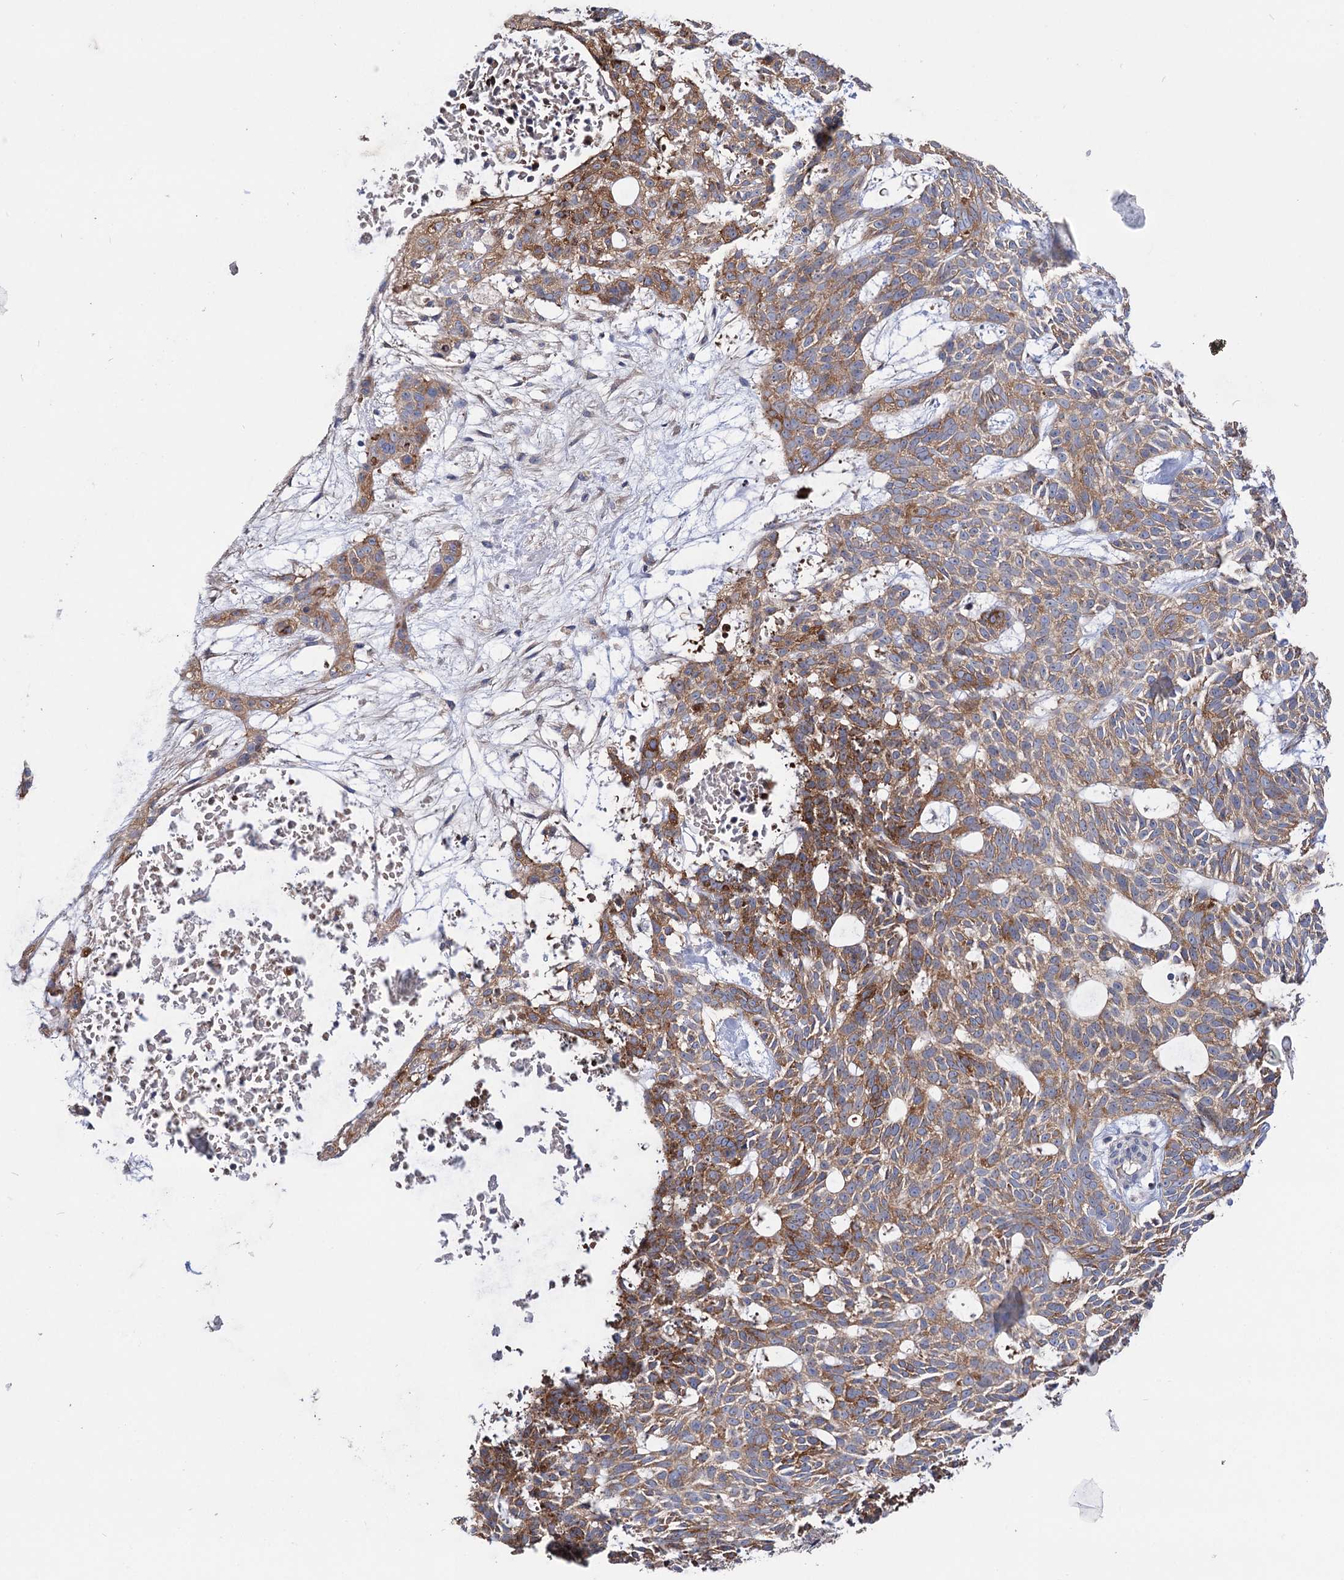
{"staining": {"intensity": "moderate", "quantity": ">75%", "location": "cytoplasmic/membranous"}, "tissue": "skin cancer", "cell_type": "Tumor cells", "image_type": "cancer", "snomed": [{"axis": "morphology", "description": "Basal cell carcinoma"}, {"axis": "topography", "description": "Skin"}], "caption": "Immunohistochemistry (IHC) photomicrograph of neoplastic tissue: human skin basal cell carcinoma stained using immunohistochemistry (IHC) displays medium levels of moderate protein expression localized specifically in the cytoplasmic/membranous of tumor cells, appearing as a cytoplasmic/membranous brown color.", "gene": "BBS4", "patient": {"sex": "male", "age": 75}}